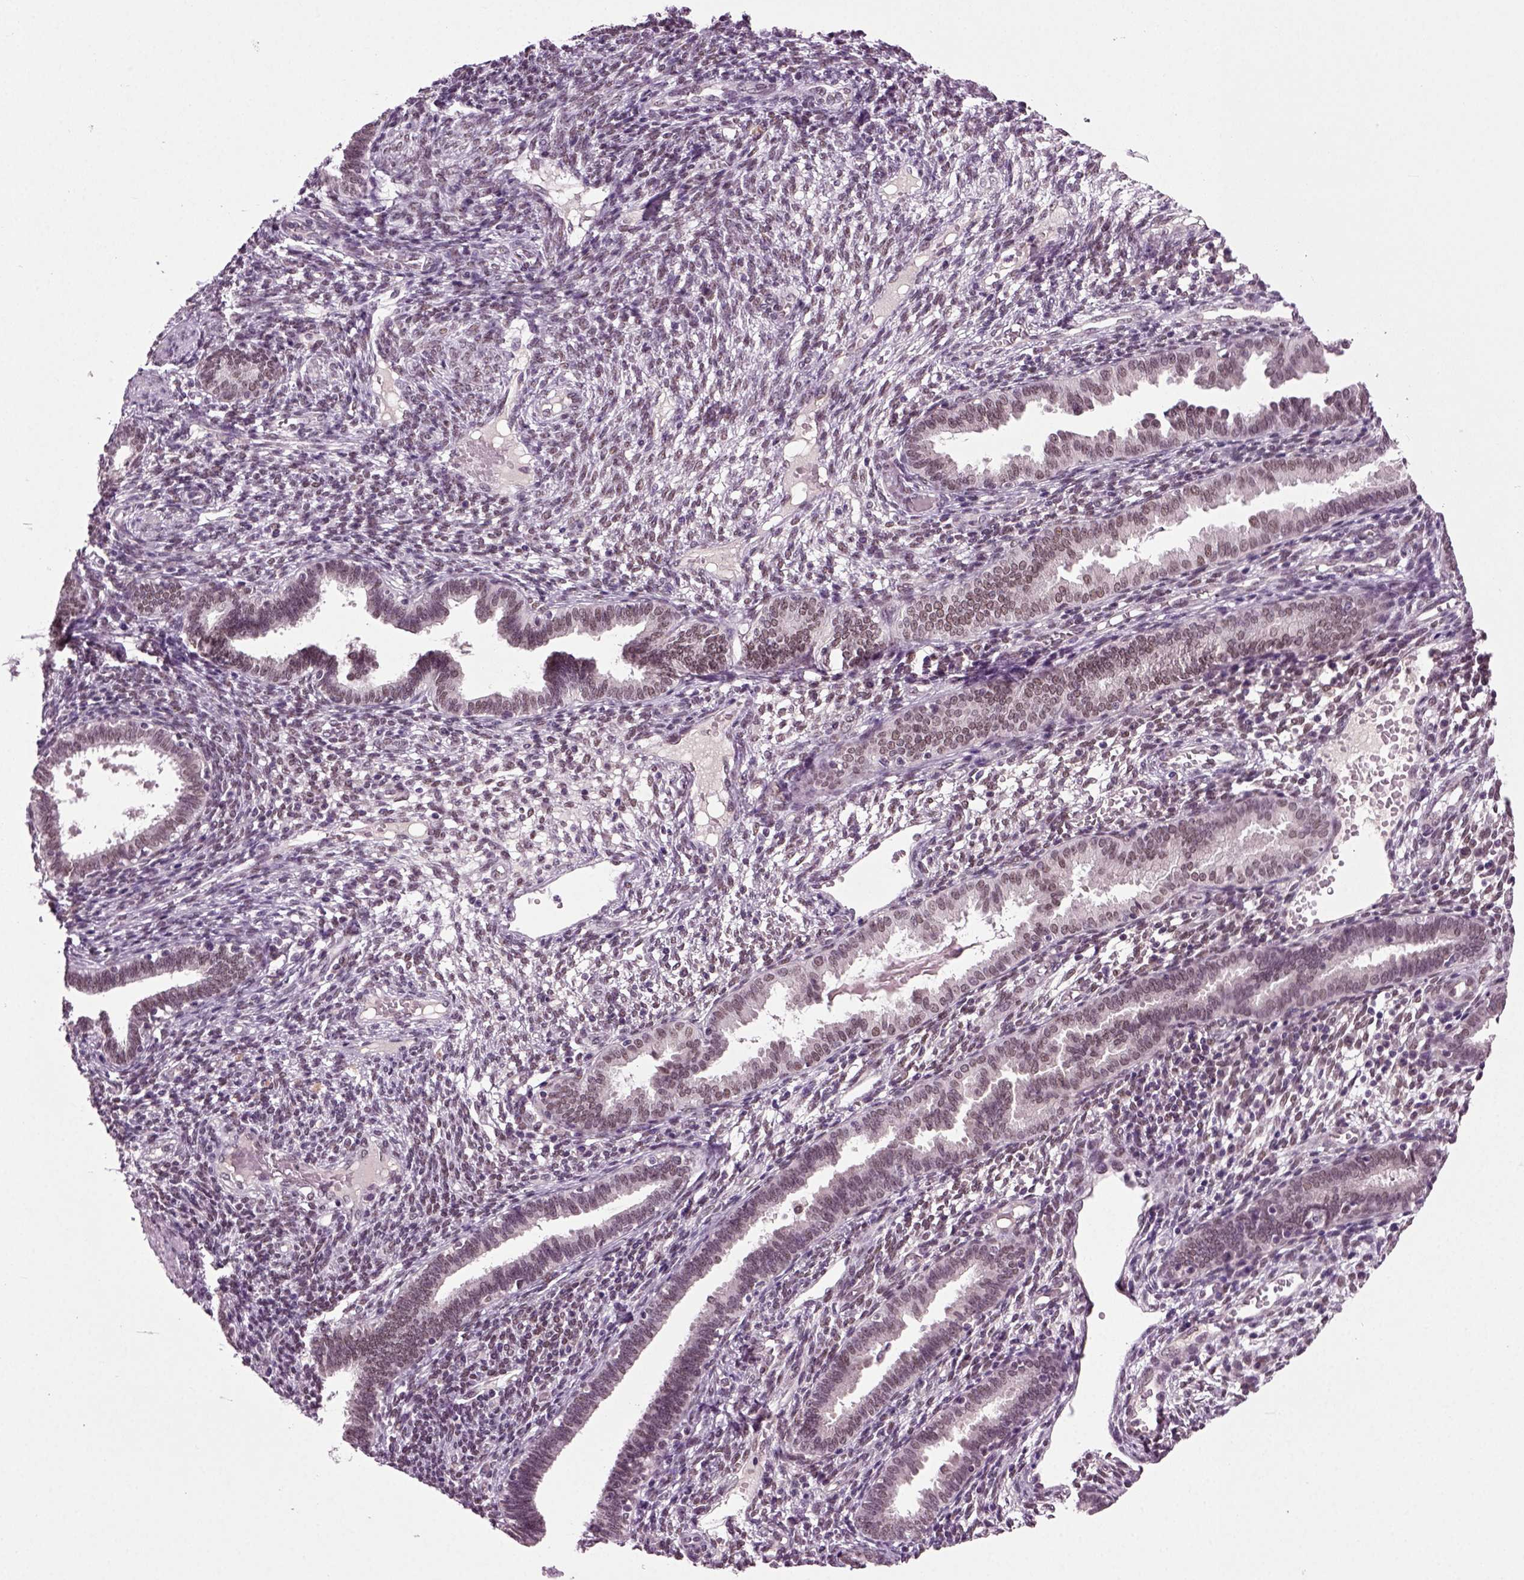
{"staining": {"intensity": "moderate", "quantity": "25%-75%", "location": "nuclear"}, "tissue": "endometrium", "cell_type": "Cells in endometrial stroma", "image_type": "normal", "snomed": [{"axis": "morphology", "description": "Normal tissue, NOS"}, {"axis": "topography", "description": "Endometrium"}], "caption": "This image reveals IHC staining of normal human endometrium, with medium moderate nuclear staining in approximately 25%-75% of cells in endometrial stroma.", "gene": "RCOR3", "patient": {"sex": "female", "age": 42}}